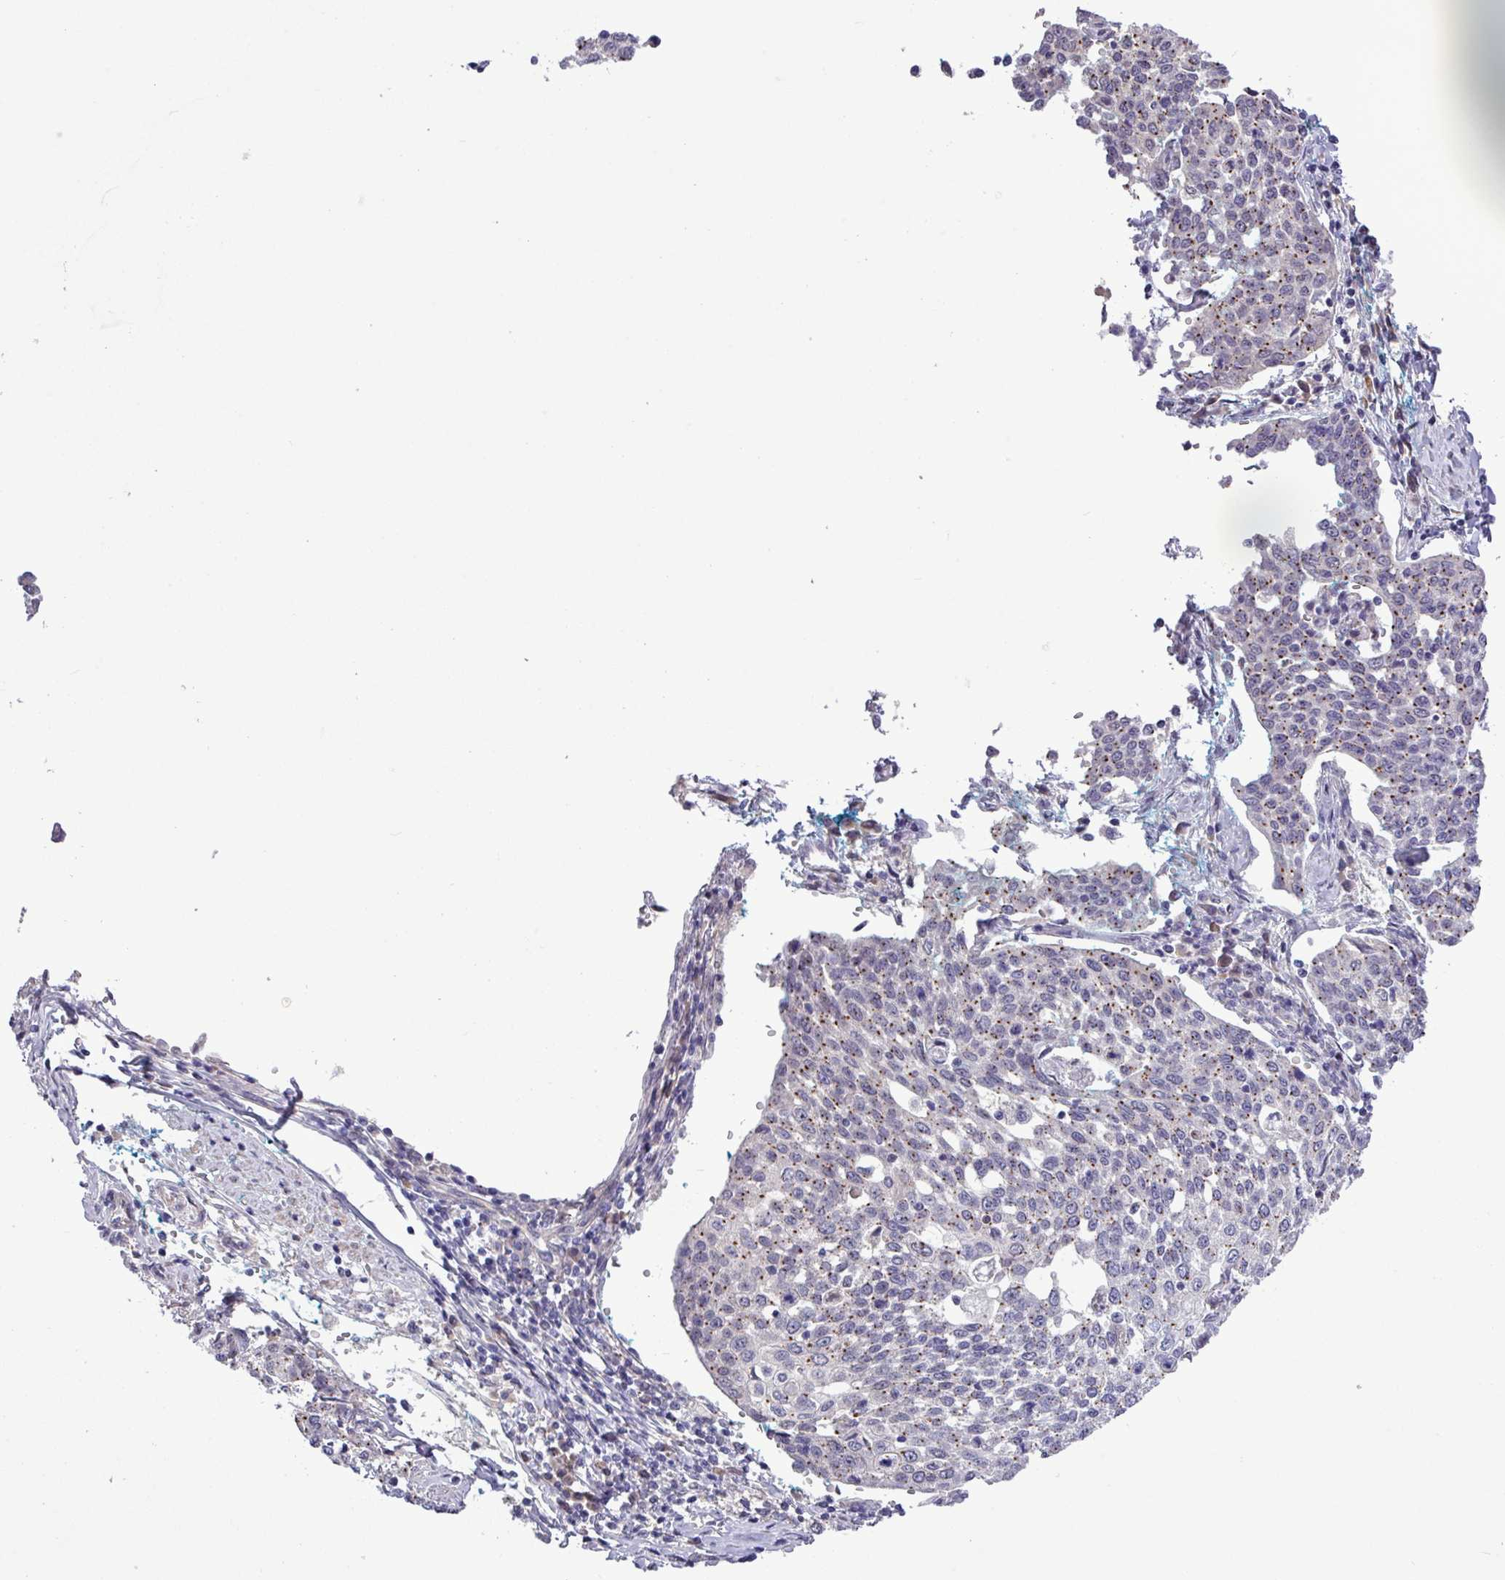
{"staining": {"intensity": "moderate", "quantity": "25%-75%", "location": "cytoplasmic/membranous"}, "tissue": "cervical cancer", "cell_type": "Tumor cells", "image_type": "cancer", "snomed": [{"axis": "morphology", "description": "Squamous cell carcinoma, NOS"}, {"axis": "topography", "description": "Cervix"}], "caption": "Approximately 25%-75% of tumor cells in human cervical cancer exhibit moderate cytoplasmic/membranous protein positivity as visualized by brown immunohistochemical staining.", "gene": "SPINK8", "patient": {"sex": "female", "age": 34}}